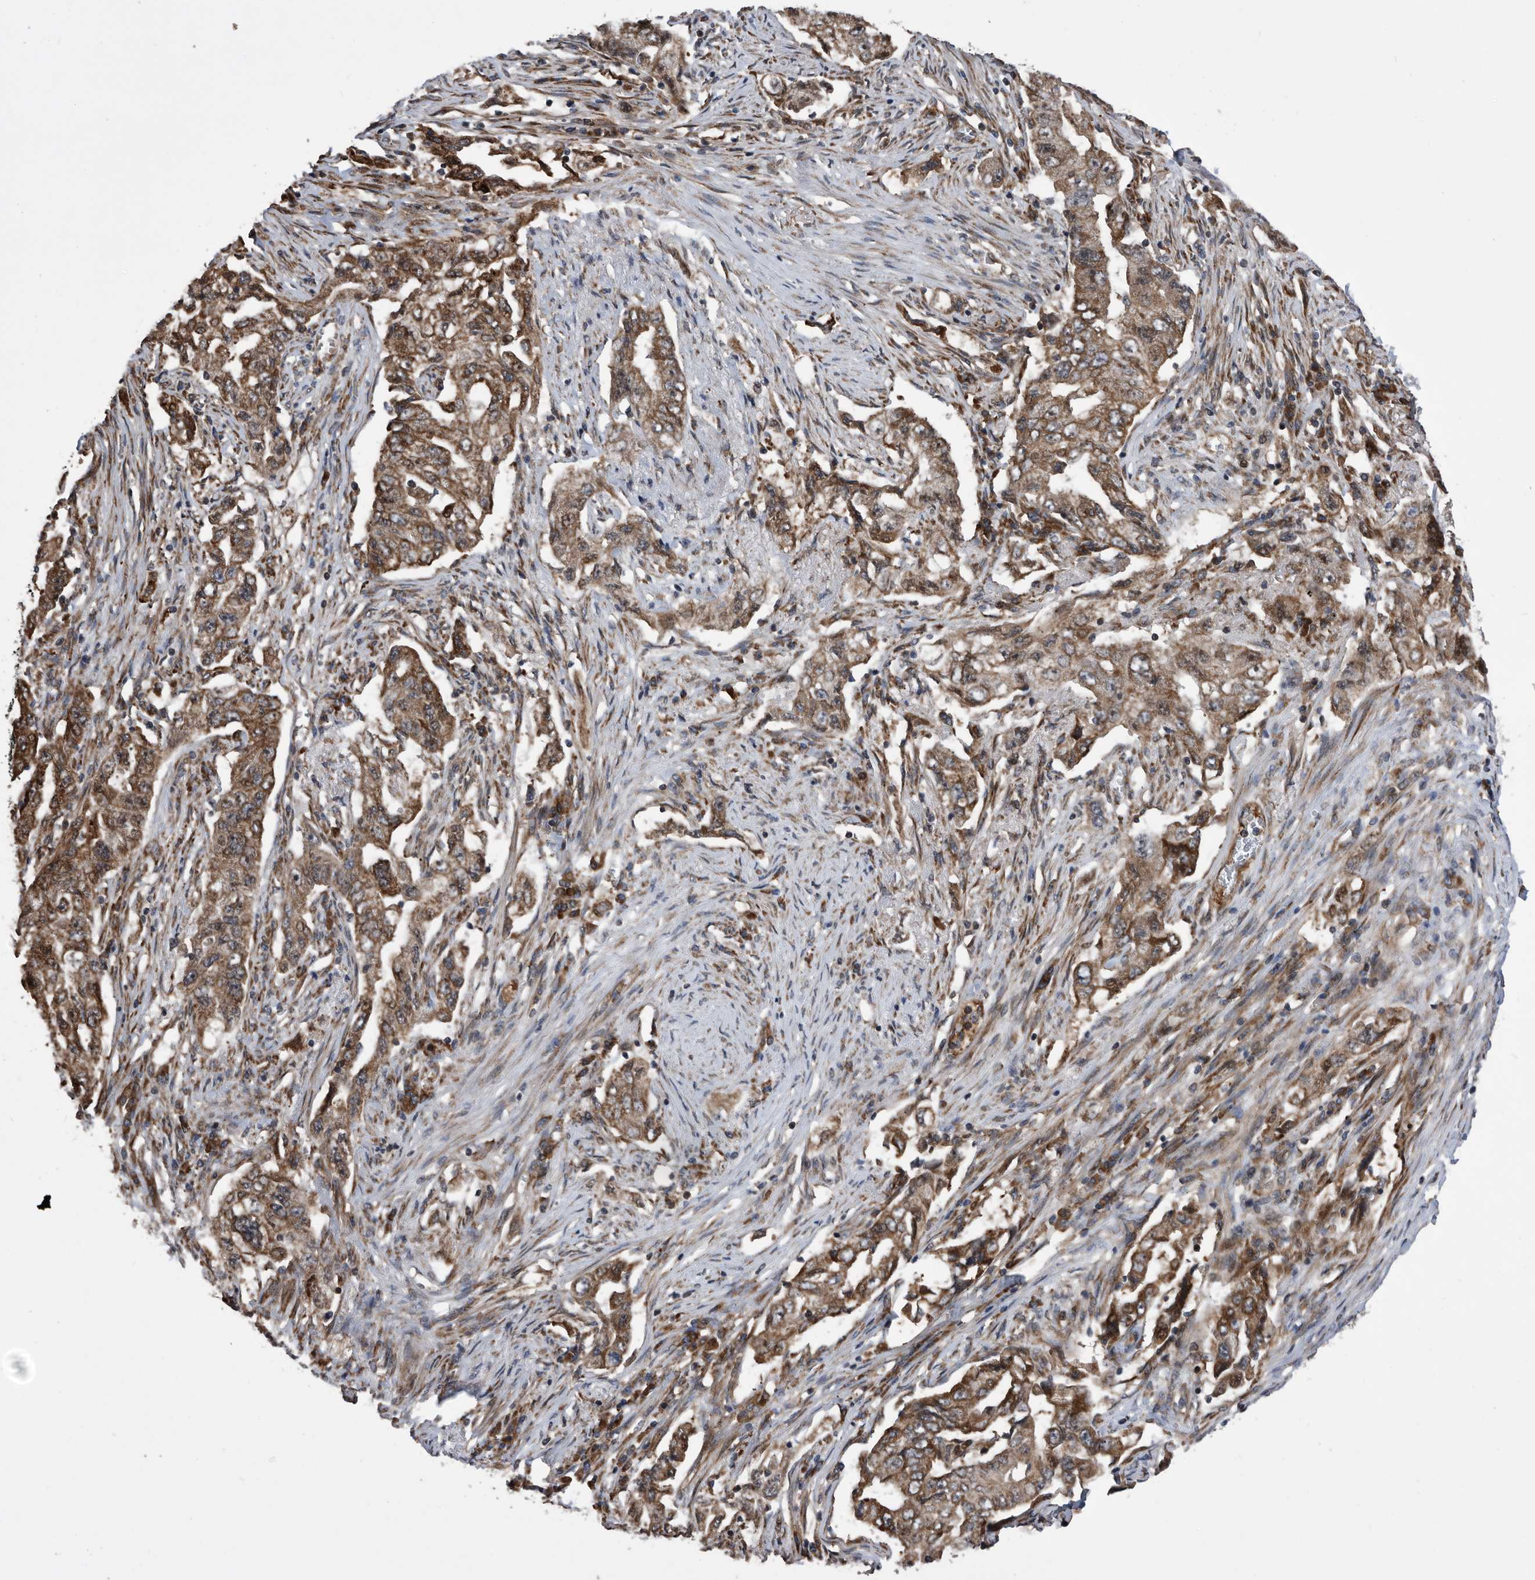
{"staining": {"intensity": "moderate", "quantity": ">75%", "location": "cytoplasmic/membranous"}, "tissue": "lung cancer", "cell_type": "Tumor cells", "image_type": "cancer", "snomed": [{"axis": "morphology", "description": "Adenocarcinoma, NOS"}, {"axis": "topography", "description": "Lung"}], "caption": "Adenocarcinoma (lung) was stained to show a protein in brown. There is medium levels of moderate cytoplasmic/membranous staining in approximately >75% of tumor cells.", "gene": "SERINC2", "patient": {"sex": "female", "age": 51}}